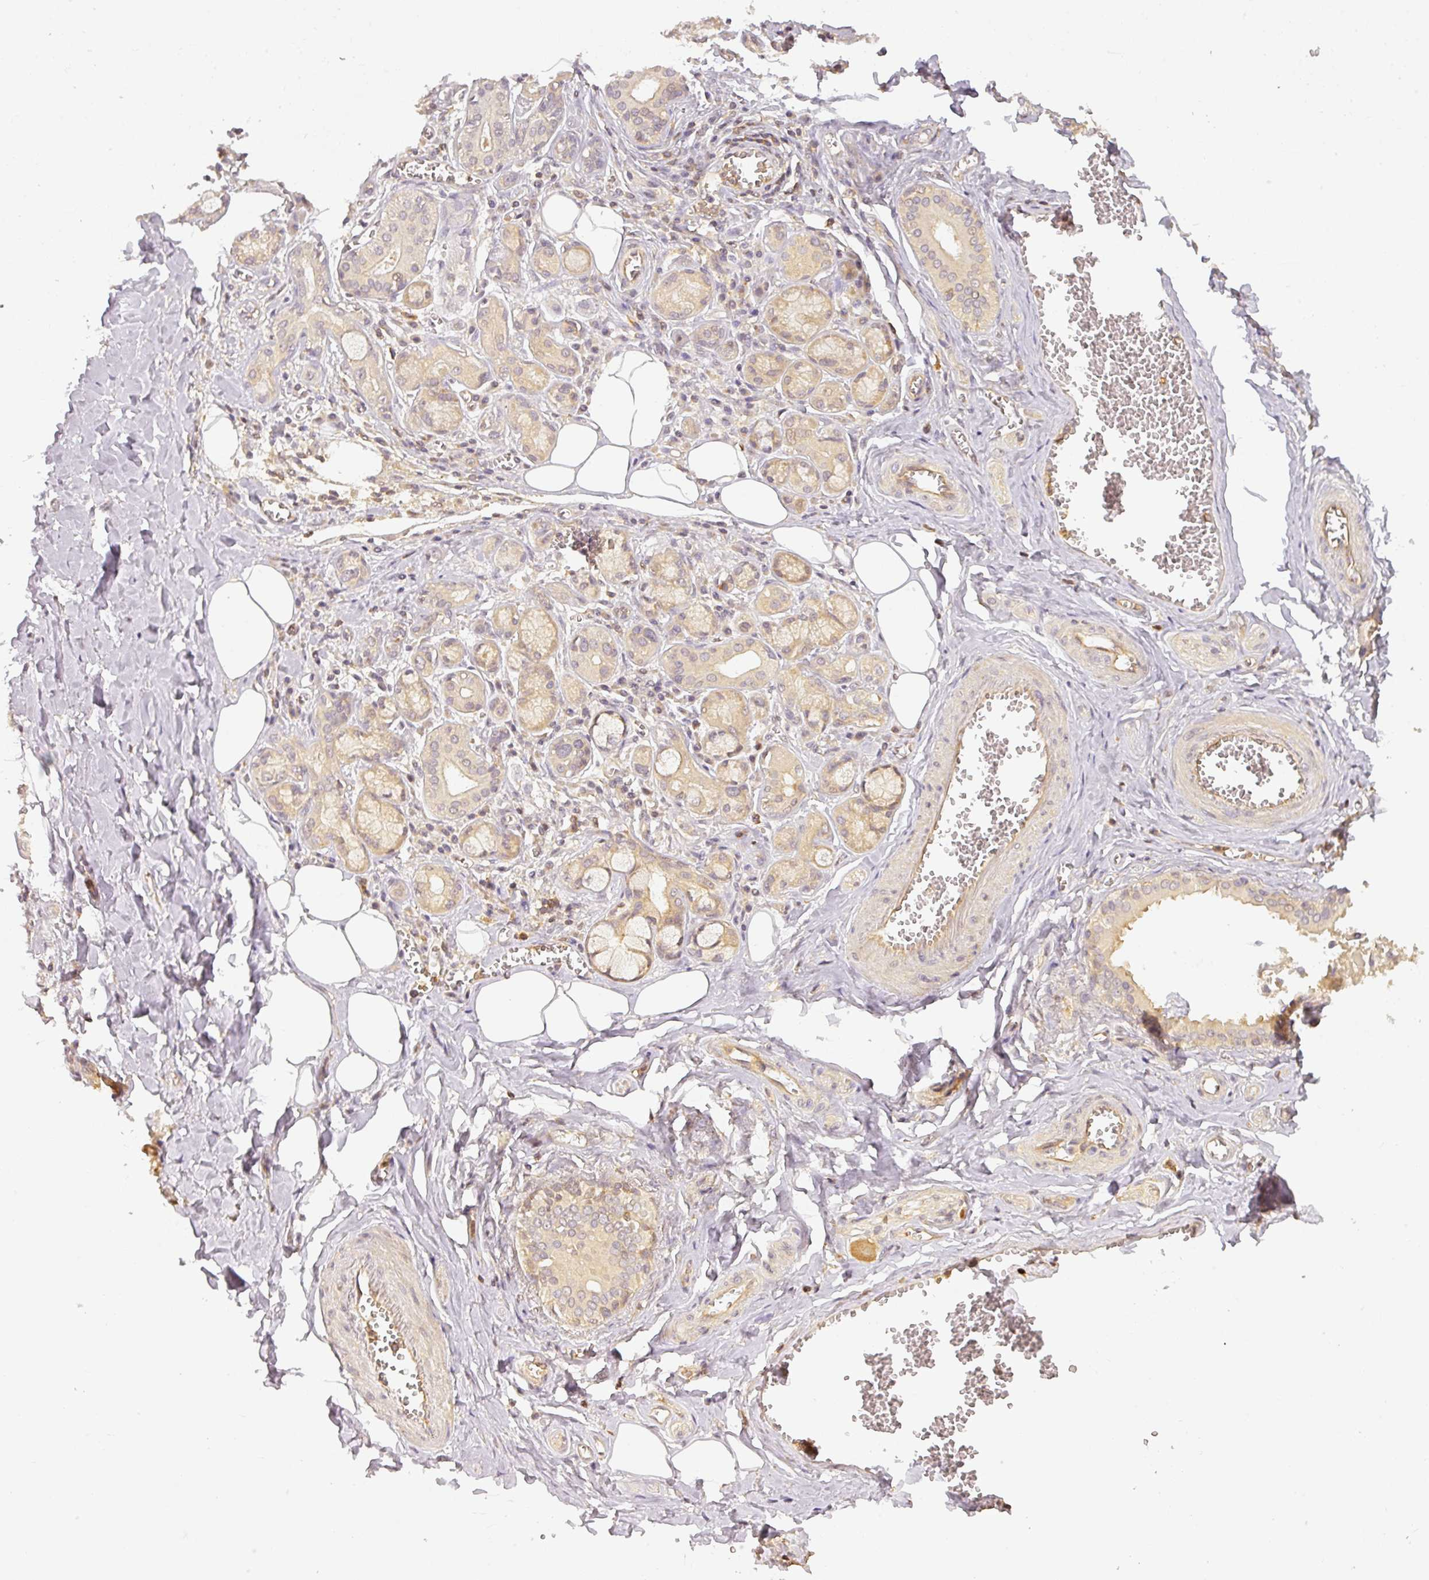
{"staining": {"intensity": "moderate", "quantity": "25%-75%", "location": "cytoplasmic/membranous"}, "tissue": "salivary gland", "cell_type": "Glandular cells", "image_type": "normal", "snomed": [{"axis": "morphology", "description": "Normal tissue, NOS"}, {"axis": "topography", "description": "Salivary gland"}], "caption": "An immunohistochemistry (IHC) image of unremarkable tissue is shown. Protein staining in brown shows moderate cytoplasmic/membranous positivity in salivary gland within glandular cells. (brown staining indicates protein expression, while blue staining denotes nuclei).", "gene": "TCL1B", "patient": {"sex": "male", "age": 74}}